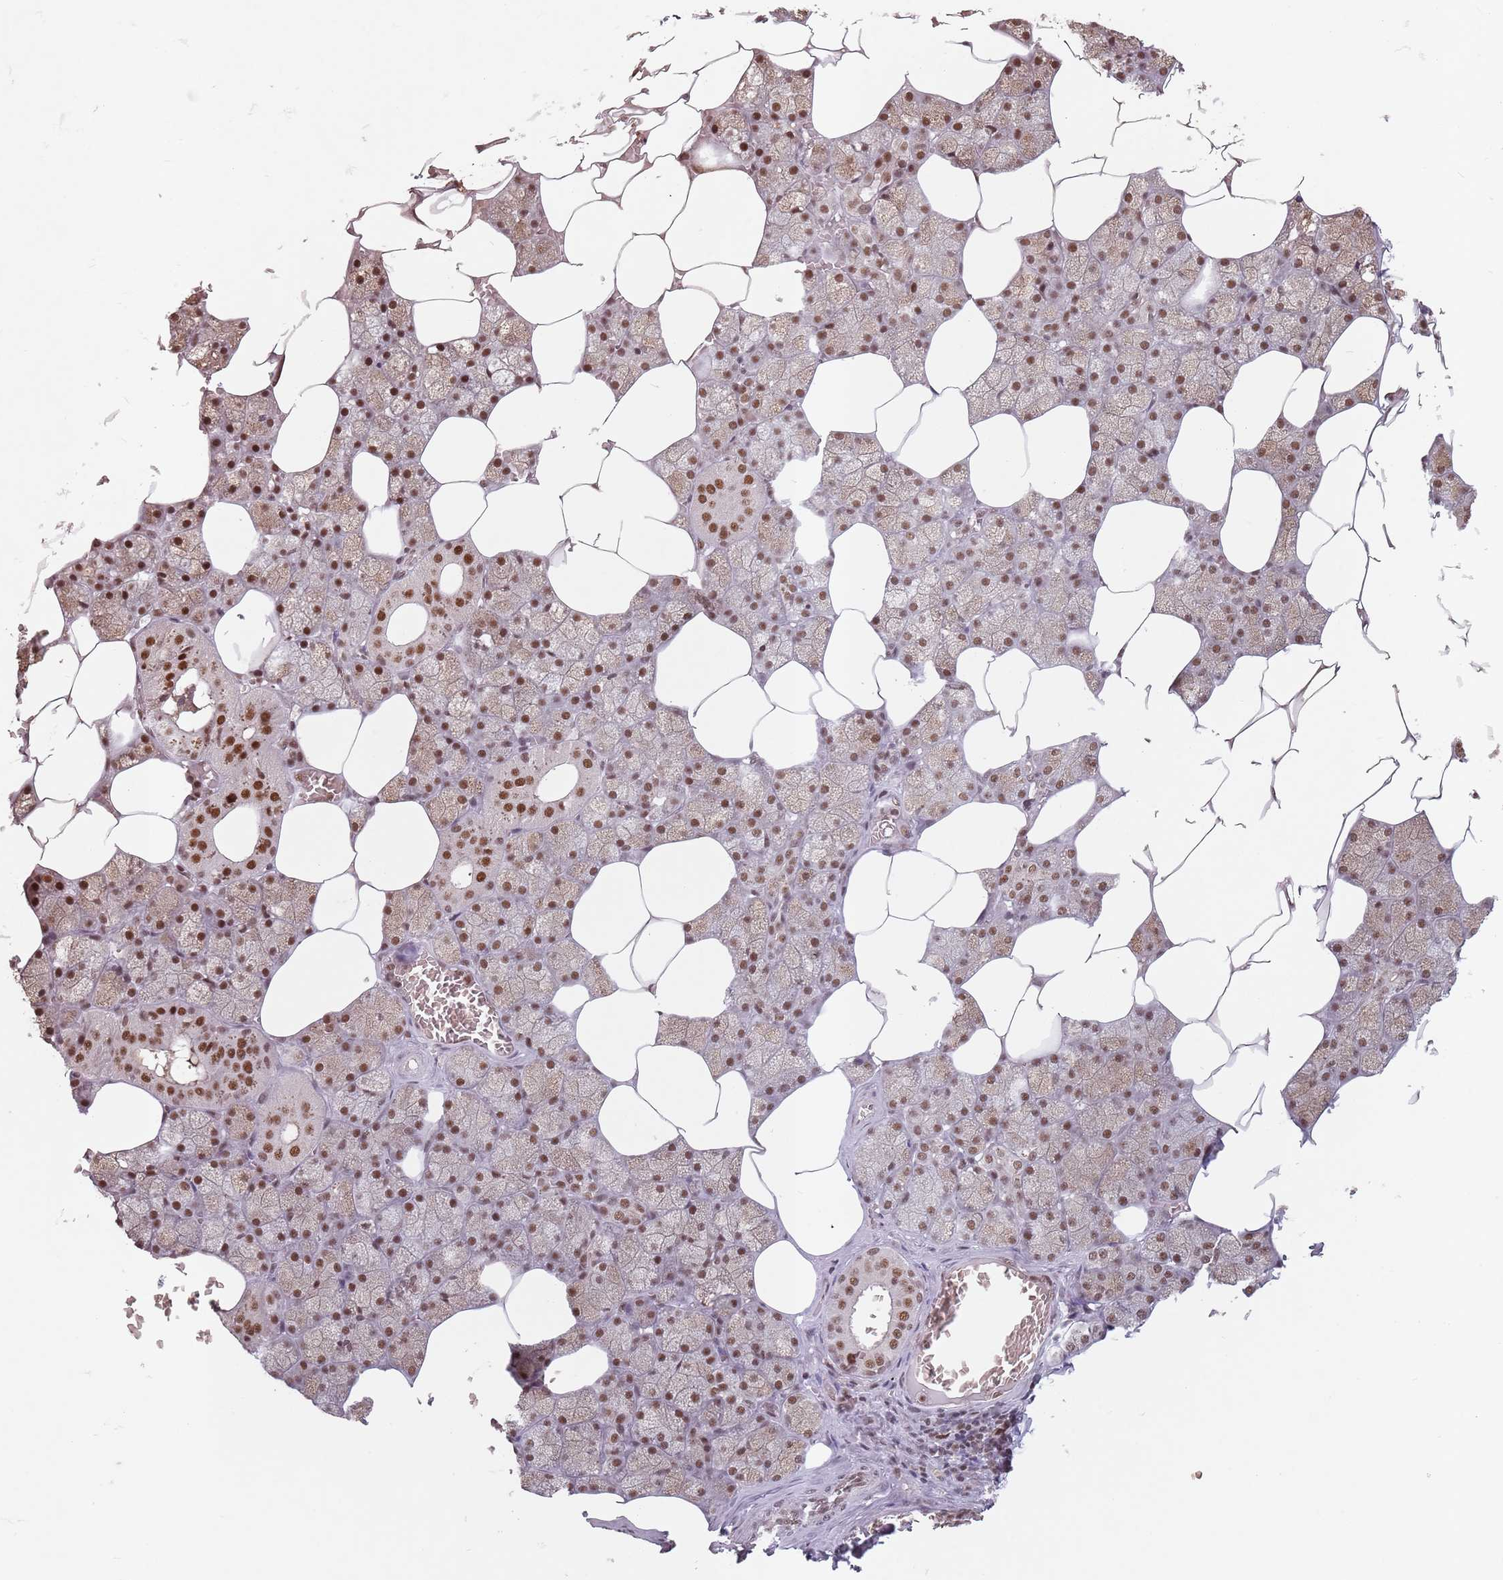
{"staining": {"intensity": "moderate", "quantity": ">75%", "location": "nuclear"}, "tissue": "salivary gland", "cell_type": "Glandular cells", "image_type": "normal", "snomed": [{"axis": "morphology", "description": "Normal tissue, NOS"}, {"axis": "topography", "description": "Salivary gland"}], "caption": "The immunohistochemical stain labels moderate nuclear staining in glandular cells of normal salivary gland.", "gene": "NCBP1", "patient": {"sex": "male", "age": 62}}